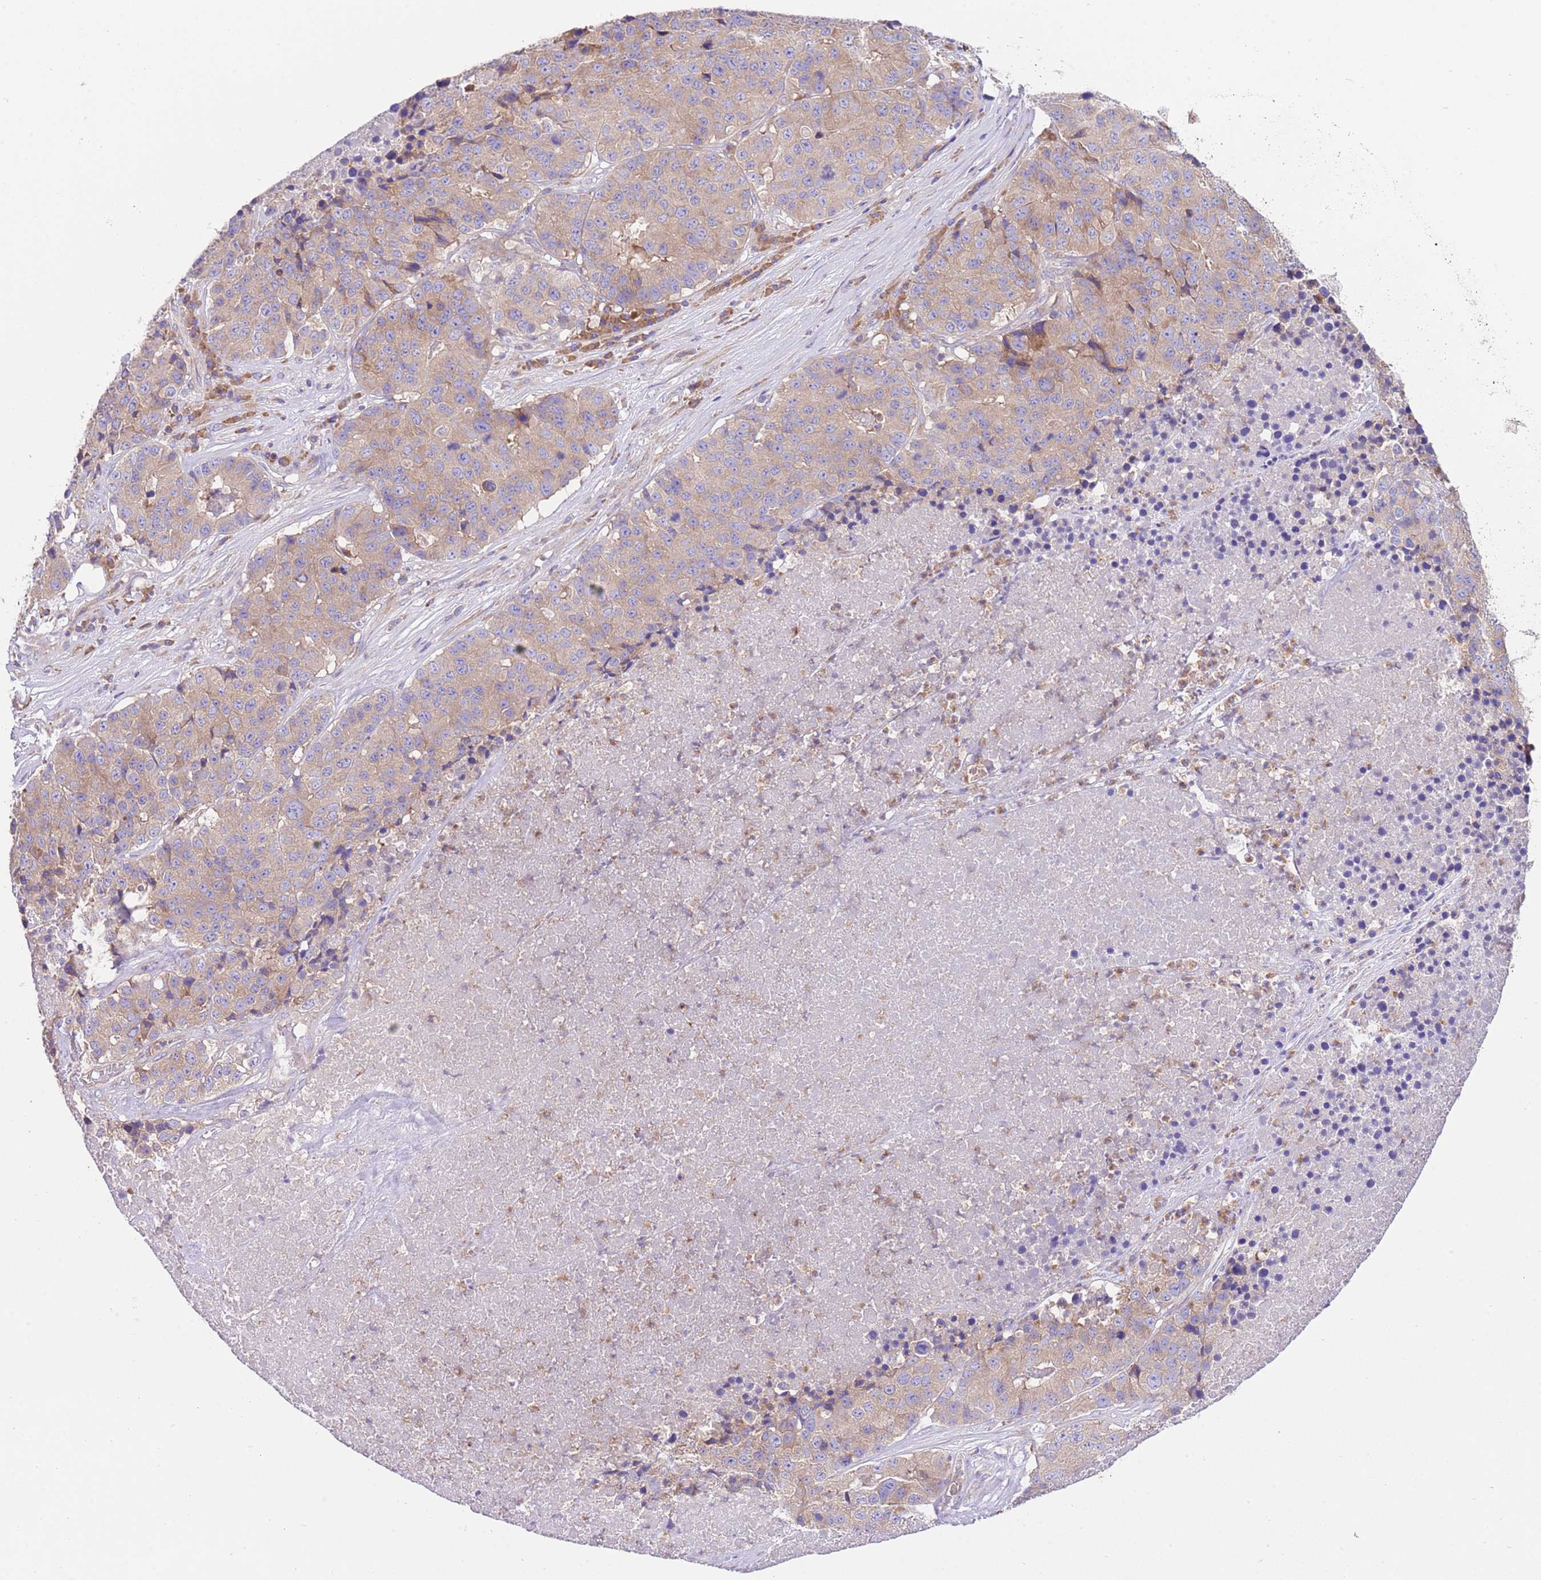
{"staining": {"intensity": "moderate", "quantity": ">75%", "location": "cytoplasmic/membranous"}, "tissue": "stomach cancer", "cell_type": "Tumor cells", "image_type": "cancer", "snomed": [{"axis": "morphology", "description": "Adenocarcinoma, NOS"}, {"axis": "topography", "description": "Stomach"}], "caption": "A brown stain highlights moderate cytoplasmic/membranous positivity of a protein in human stomach adenocarcinoma tumor cells. The protein of interest is stained brown, and the nuclei are stained in blue (DAB IHC with brightfield microscopy, high magnification).", "gene": "RPS10", "patient": {"sex": "male", "age": 71}}